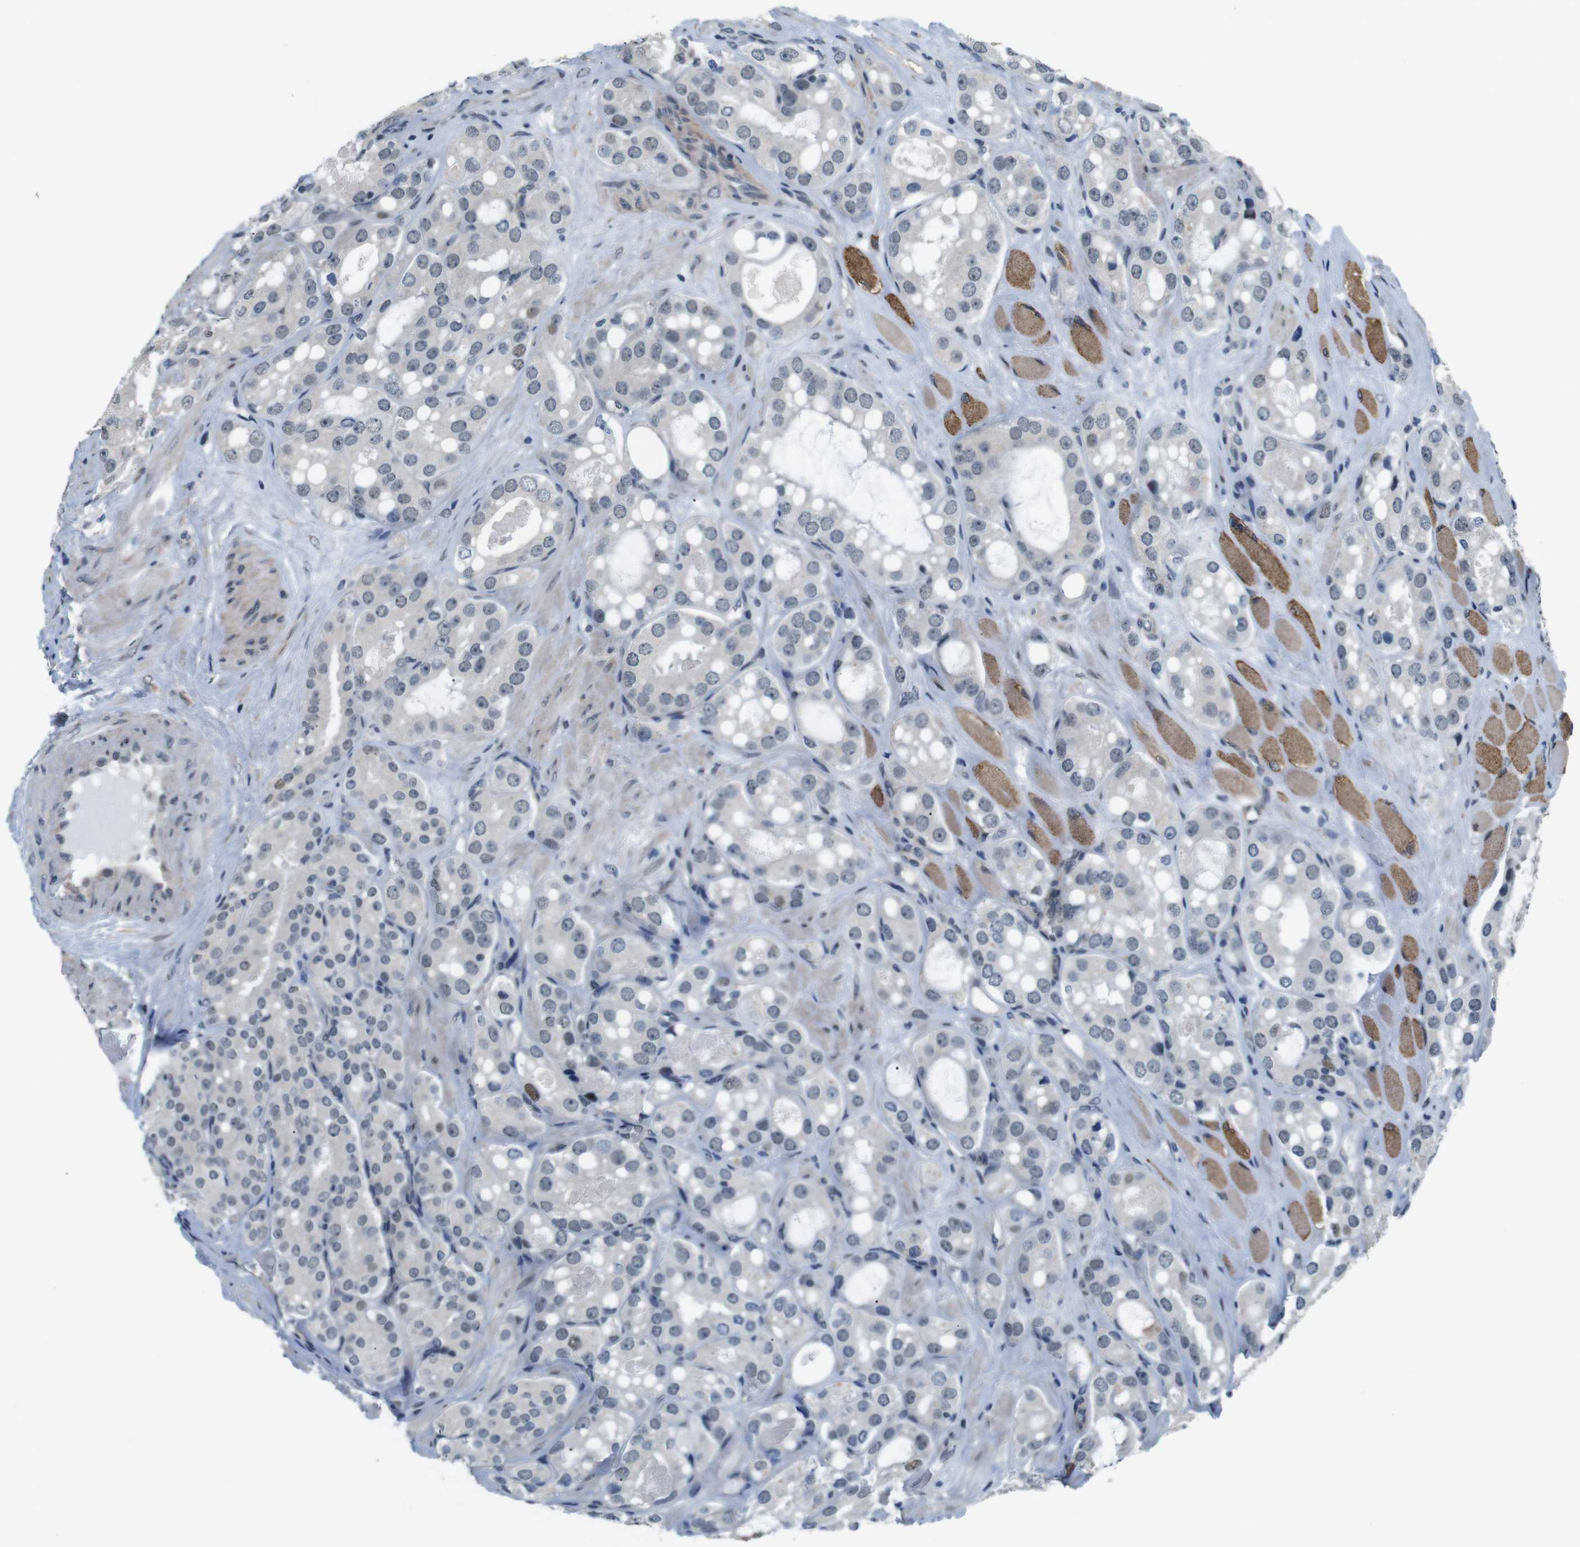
{"staining": {"intensity": "weak", "quantity": "<25%", "location": "nuclear"}, "tissue": "prostate cancer", "cell_type": "Tumor cells", "image_type": "cancer", "snomed": [{"axis": "morphology", "description": "Adenocarcinoma, High grade"}, {"axis": "topography", "description": "Prostate"}], "caption": "Immunohistochemistry micrograph of prostate cancer stained for a protein (brown), which shows no staining in tumor cells.", "gene": "SMCO2", "patient": {"sex": "male", "age": 65}}